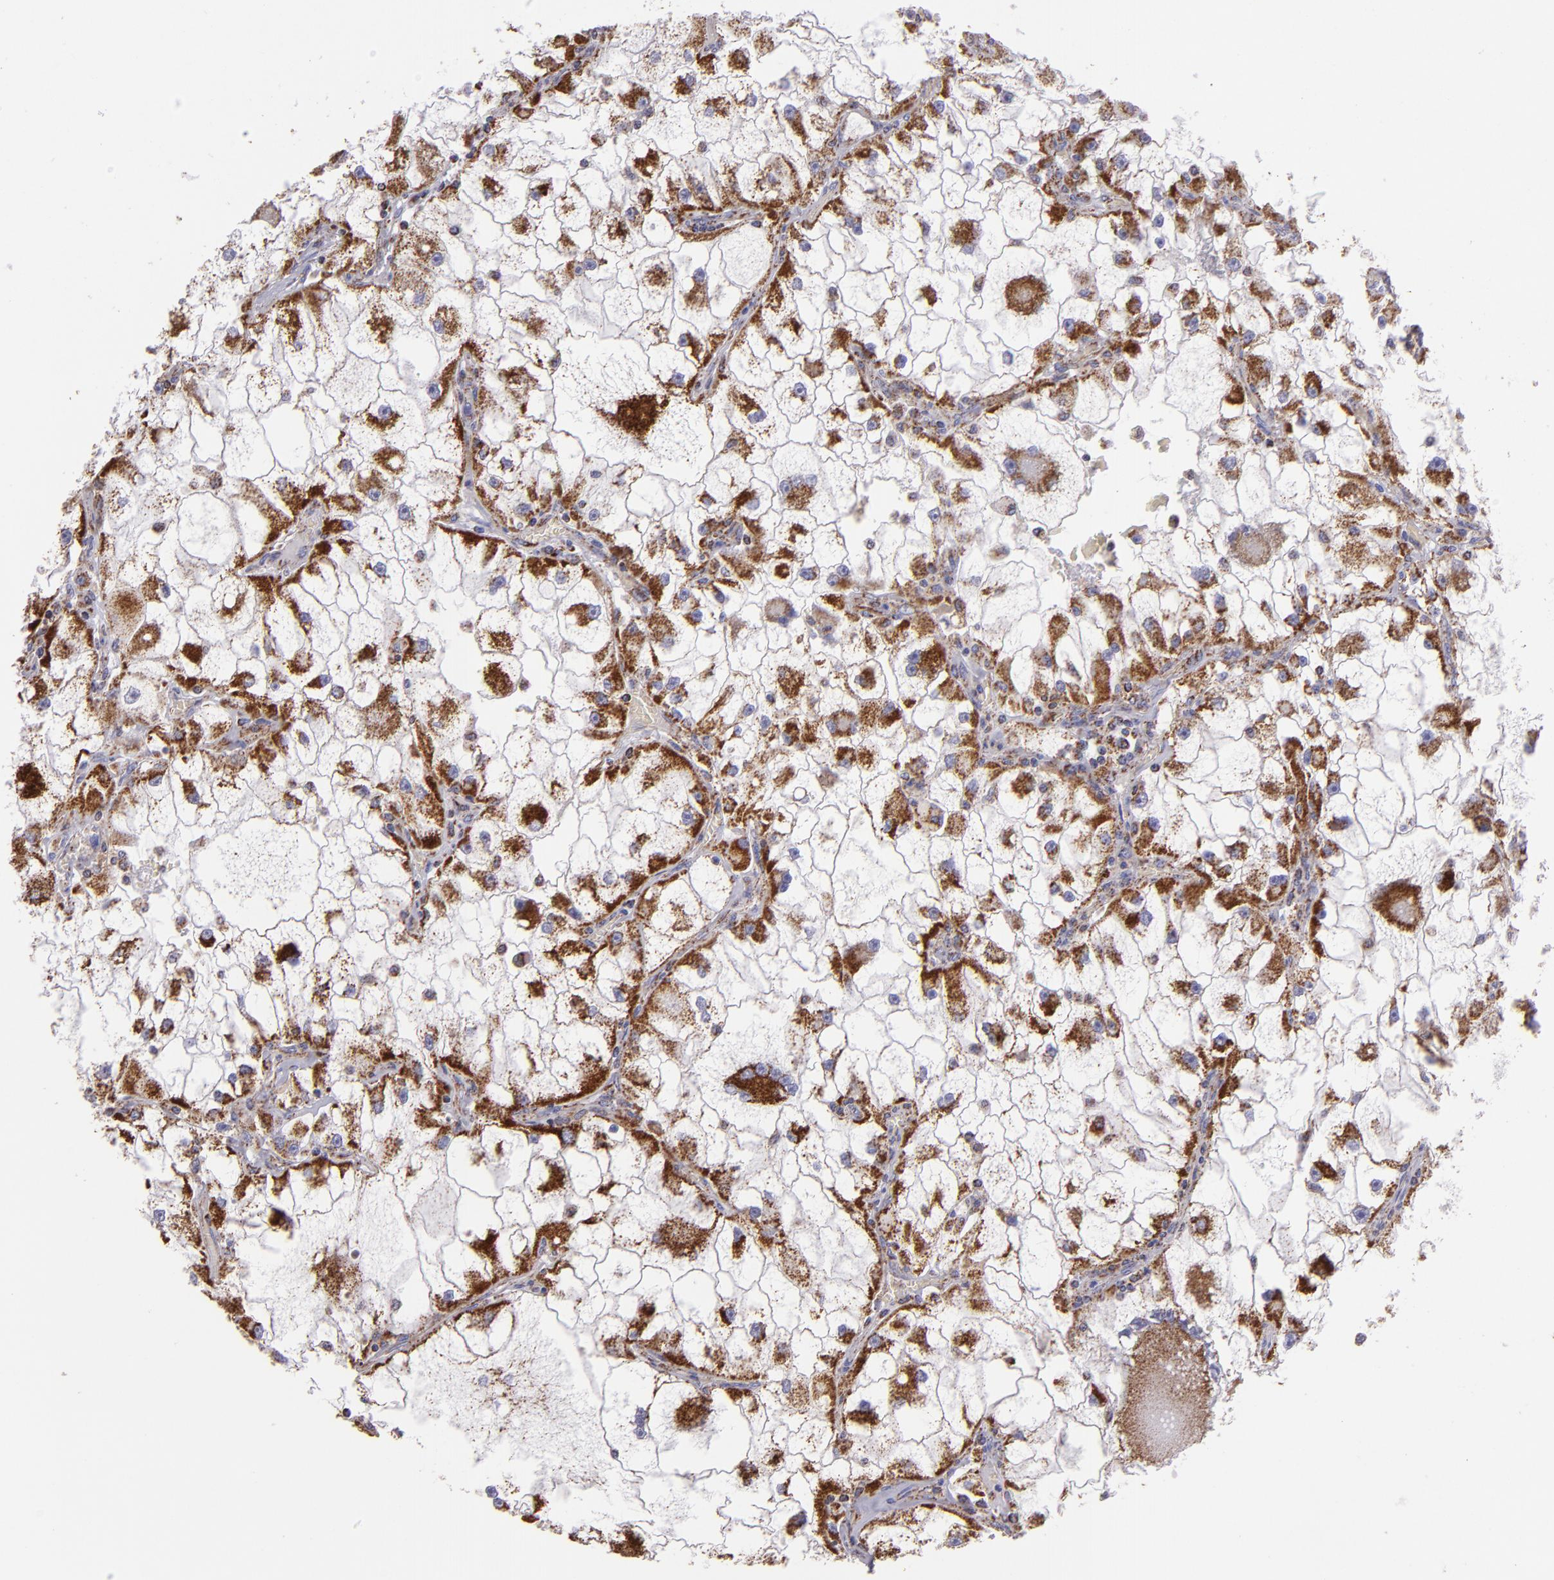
{"staining": {"intensity": "moderate", "quantity": ">75%", "location": "cytoplasmic/membranous"}, "tissue": "renal cancer", "cell_type": "Tumor cells", "image_type": "cancer", "snomed": [{"axis": "morphology", "description": "Adenocarcinoma, NOS"}, {"axis": "topography", "description": "Kidney"}], "caption": "A brown stain shows moderate cytoplasmic/membranous expression of a protein in human adenocarcinoma (renal) tumor cells. The staining was performed using DAB (3,3'-diaminobenzidine) to visualize the protein expression in brown, while the nuclei were stained in blue with hematoxylin (Magnification: 20x).", "gene": "HSPD1", "patient": {"sex": "female", "age": 73}}